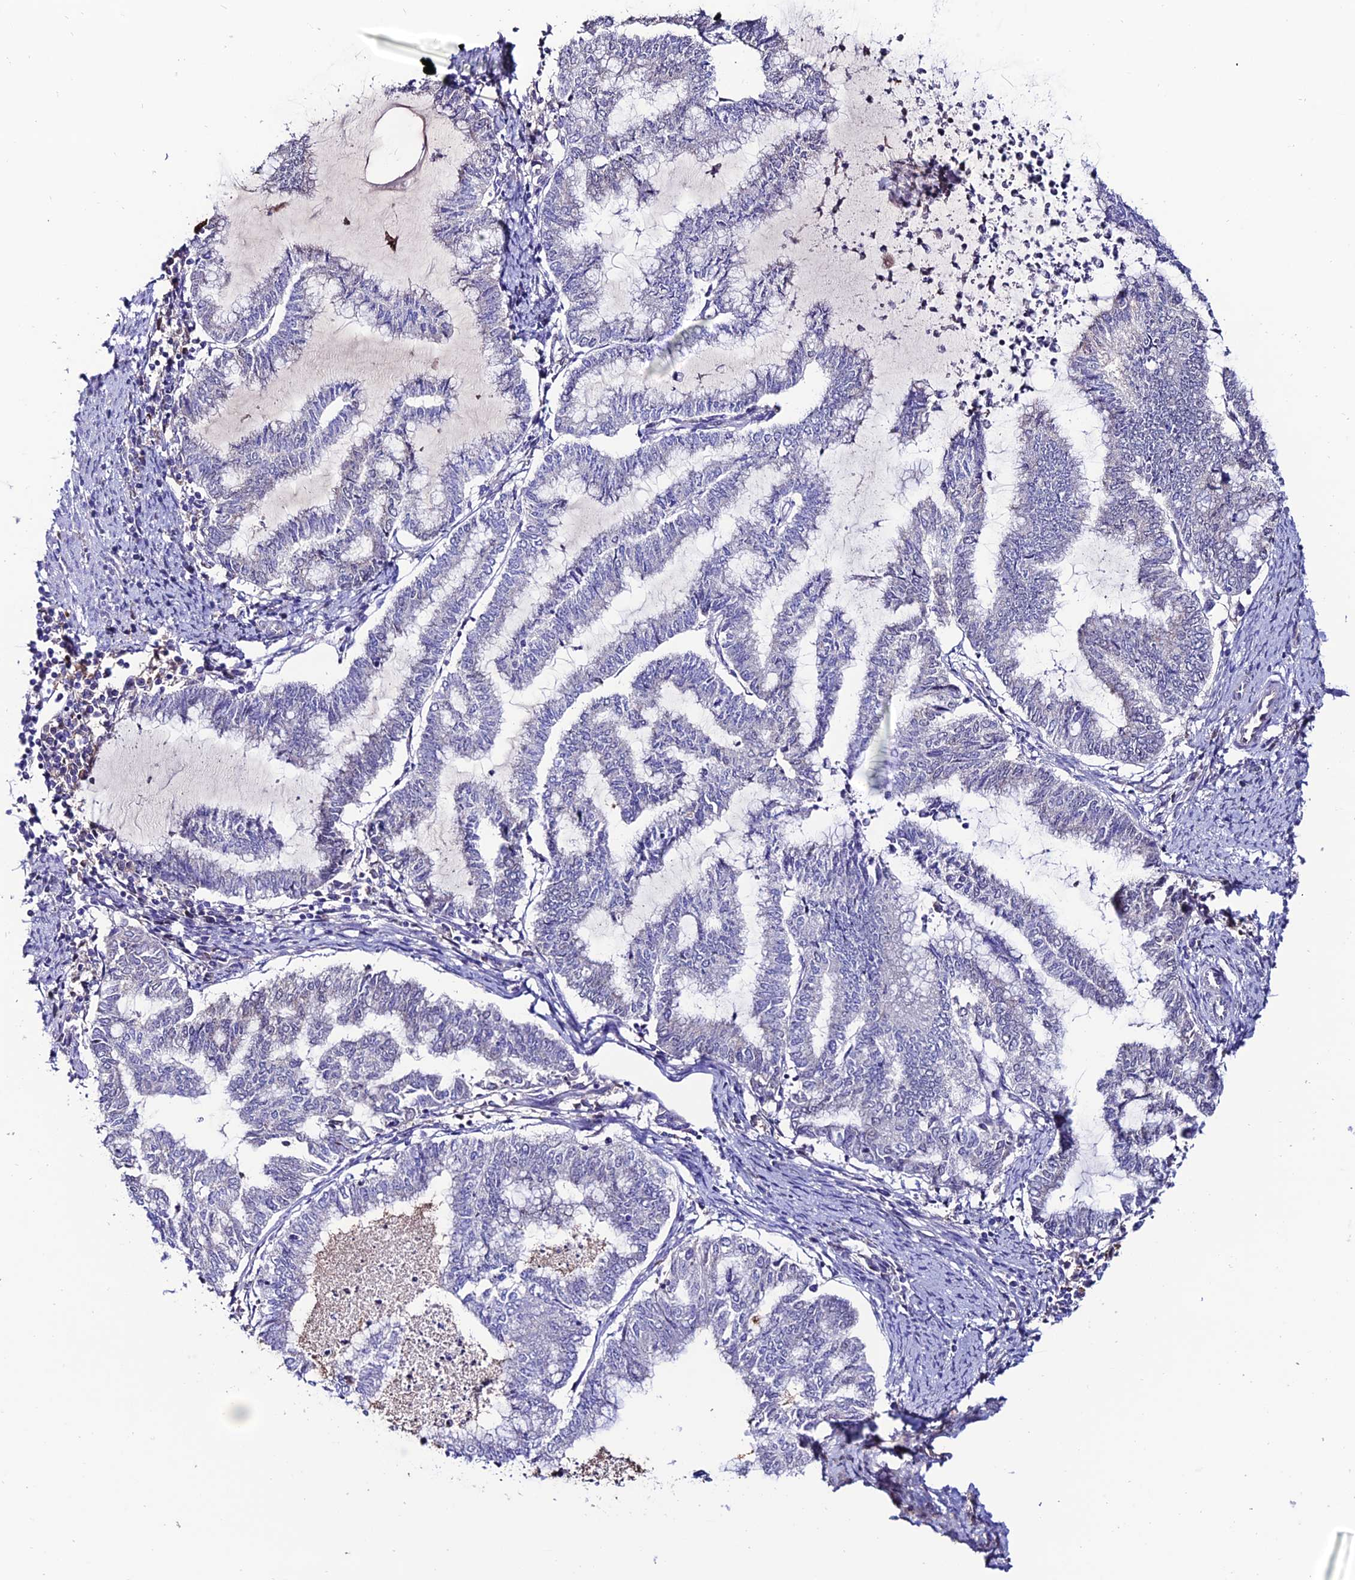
{"staining": {"intensity": "negative", "quantity": "none", "location": "none"}, "tissue": "endometrial cancer", "cell_type": "Tumor cells", "image_type": "cancer", "snomed": [{"axis": "morphology", "description": "Adenocarcinoma, NOS"}, {"axis": "topography", "description": "Endometrium"}], "caption": "Tumor cells show no significant protein expression in endometrial adenocarcinoma.", "gene": "FZD8", "patient": {"sex": "female", "age": 79}}